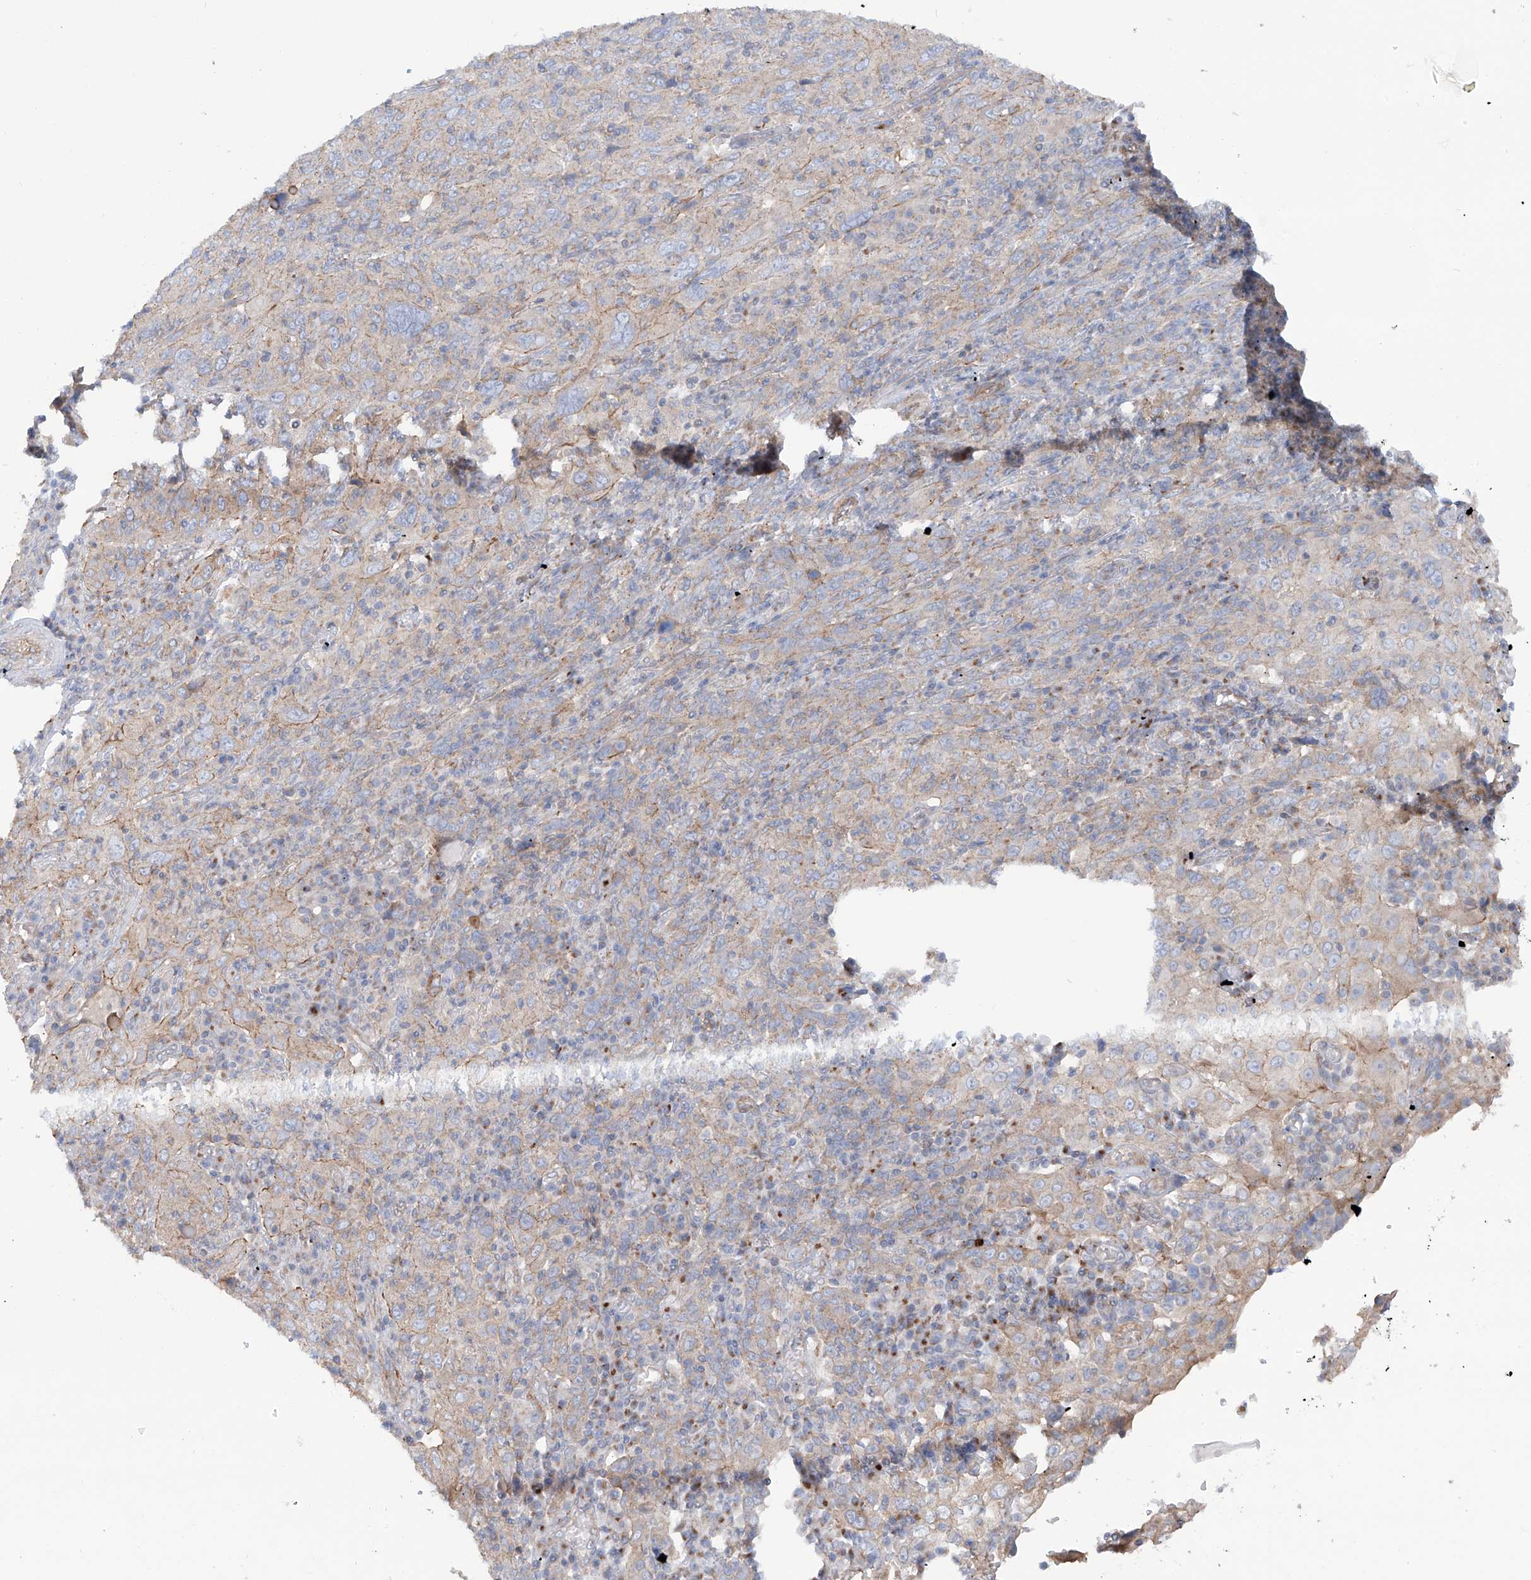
{"staining": {"intensity": "weak", "quantity": "<25%", "location": "cytoplasmic/membranous"}, "tissue": "cervical cancer", "cell_type": "Tumor cells", "image_type": "cancer", "snomed": [{"axis": "morphology", "description": "Squamous cell carcinoma, NOS"}, {"axis": "topography", "description": "Cervix"}], "caption": "Micrograph shows no significant protein positivity in tumor cells of cervical cancer (squamous cell carcinoma).", "gene": "TMEM209", "patient": {"sex": "female", "age": 46}}